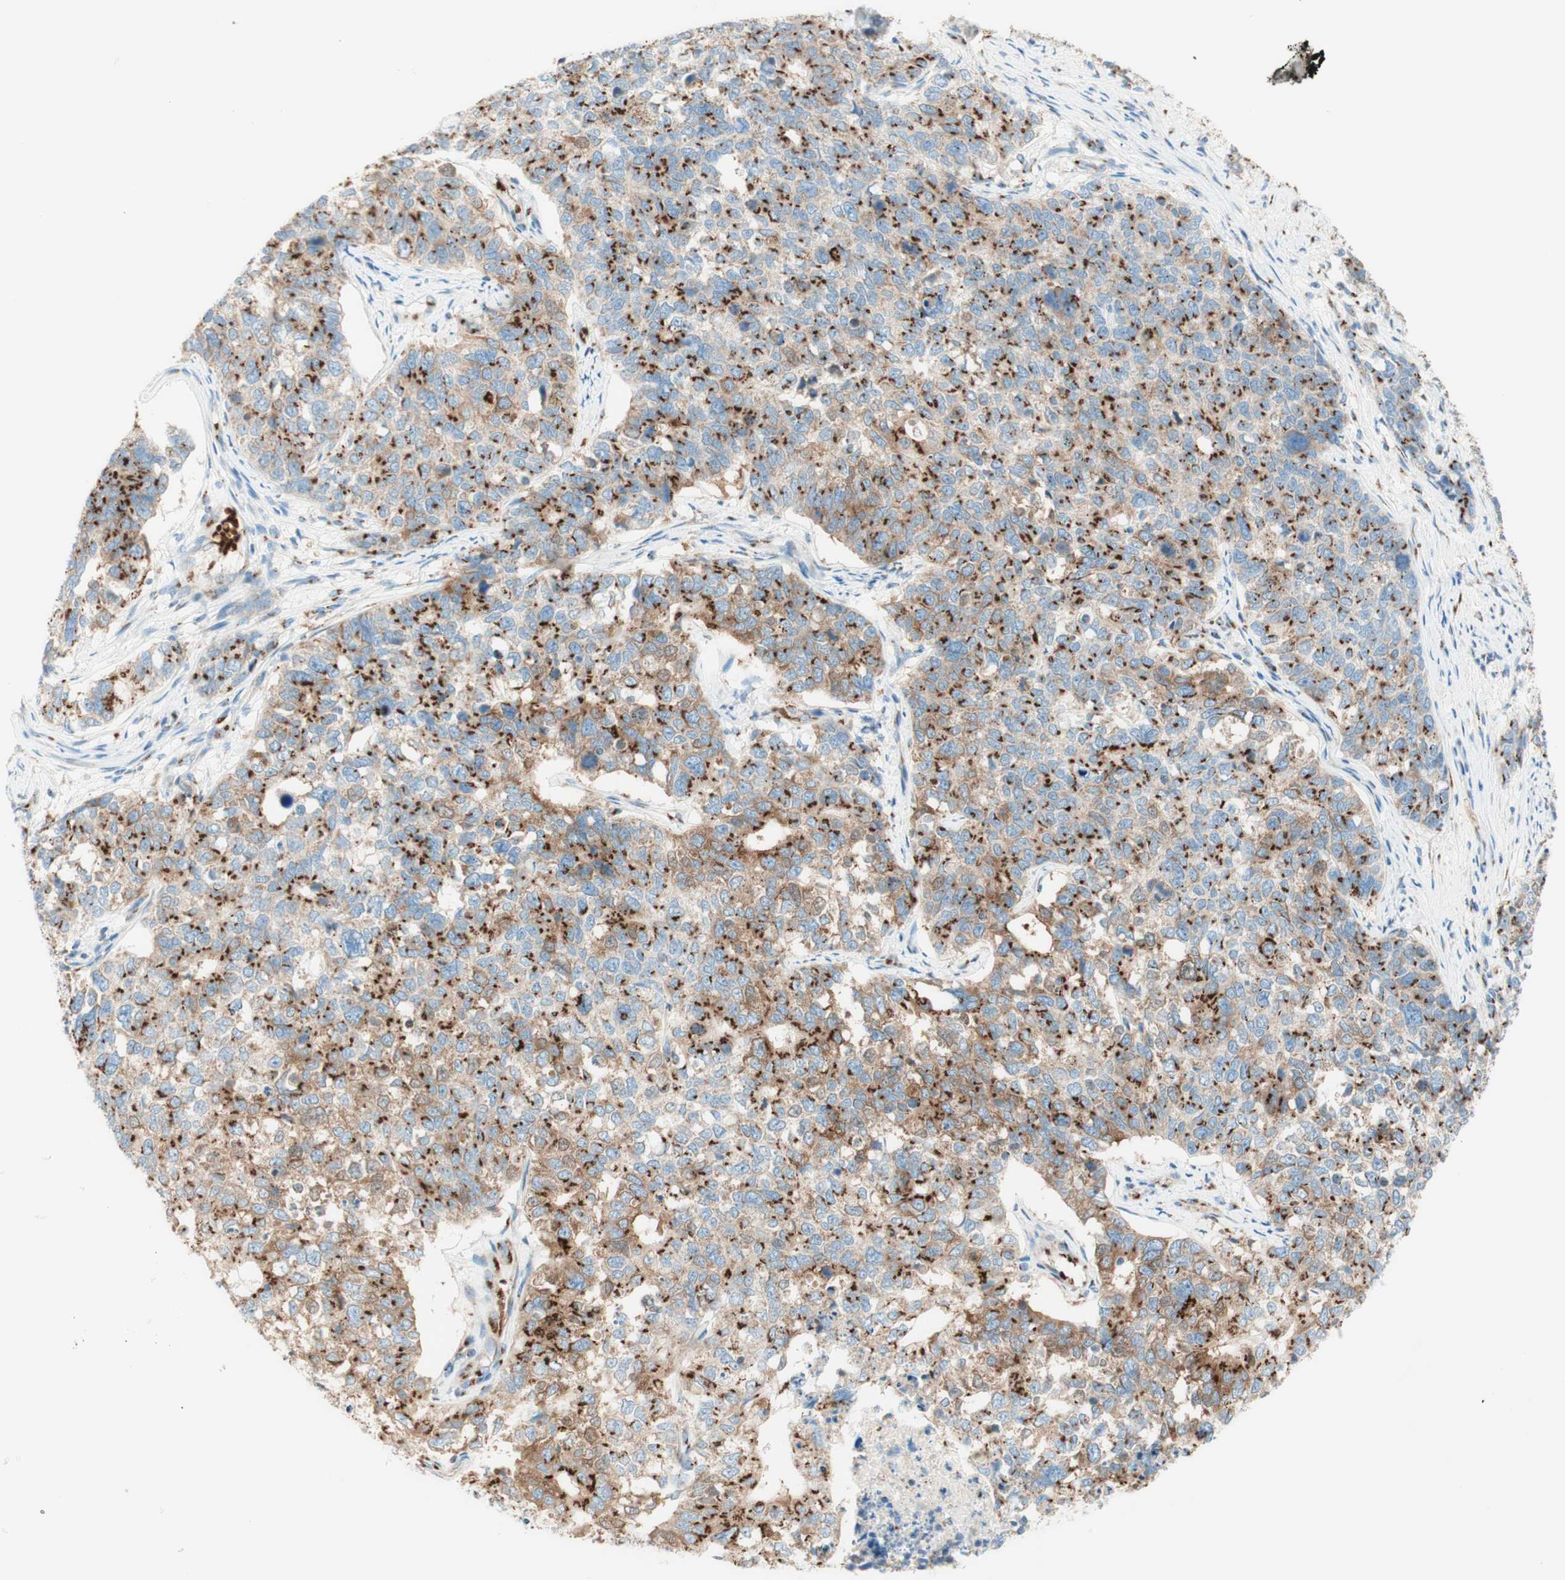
{"staining": {"intensity": "strong", "quantity": "25%-75%", "location": "cytoplasmic/membranous"}, "tissue": "cervical cancer", "cell_type": "Tumor cells", "image_type": "cancer", "snomed": [{"axis": "morphology", "description": "Squamous cell carcinoma, NOS"}, {"axis": "topography", "description": "Cervix"}], "caption": "DAB (3,3'-diaminobenzidine) immunohistochemical staining of human squamous cell carcinoma (cervical) exhibits strong cytoplasmic/membranous protein staining in approximately 25%-75% of tumor cells. Immunohistochemistry stains the protein of interest in brown and the nuclei are stained blue.", "gene": "GOLGB1", "patient": {"sex": "female", "age": 63}}